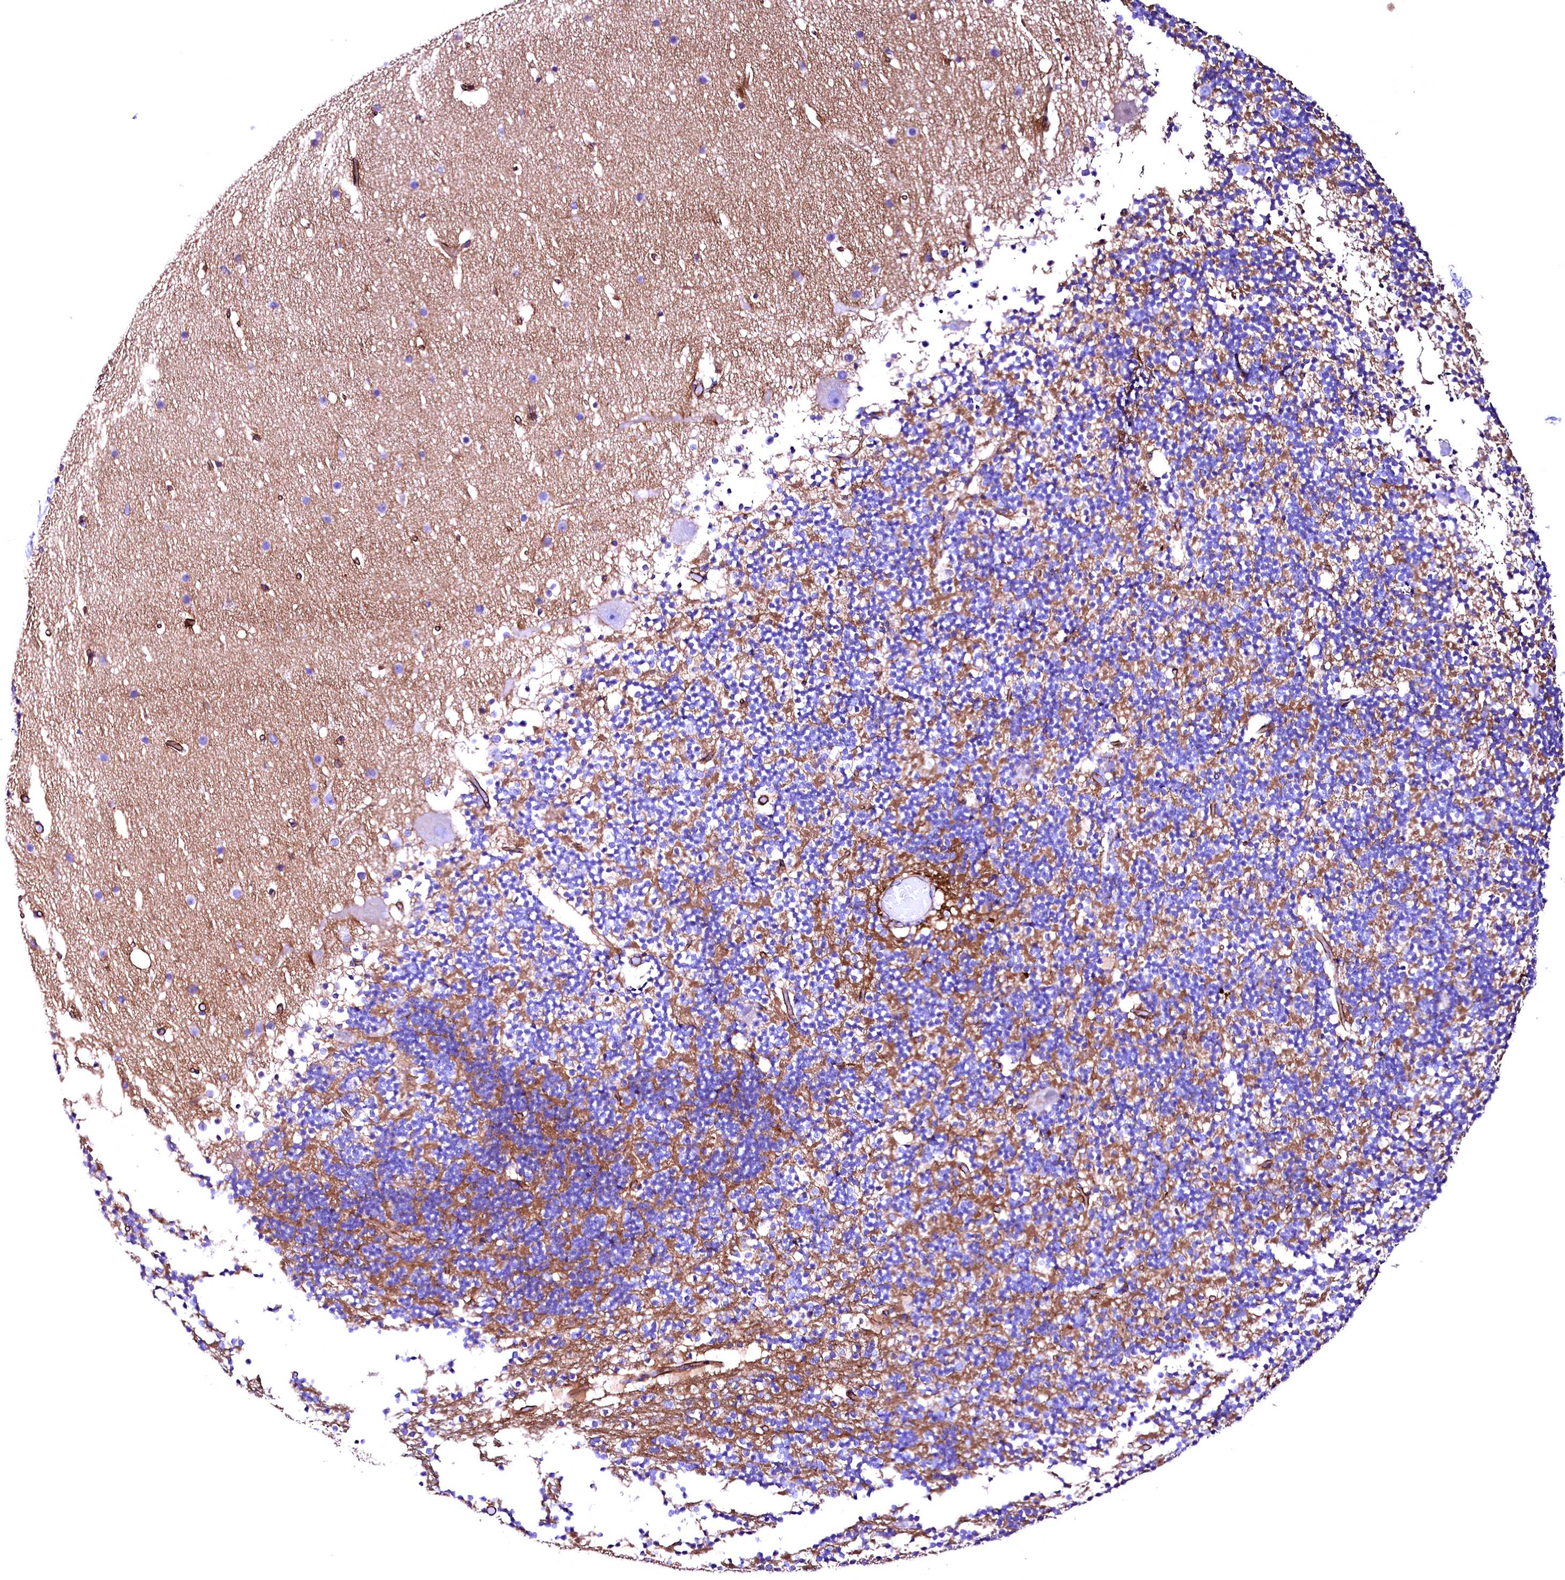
{"staining": {"intensity": "moderate", "quantity": ">75%", "location": "cytoplasmic/membranous"}, "tissue": "cerebellum", "cell_type": "Cells in granular layer", "image_type": "normal", "snomed": [{"axis": "morphology", "description": "Normal tissue, NOS"}, {"axis": "topography", "description": "Cerebellum"}], "caption": "Protein analysis of unremarkable cerebellum reveals moderate cytoplasmic/membranous positivity in approximately >75% of cells in granular layer.", "gene": "SLF1", "patient": {"sex": "male", "age": 57}}